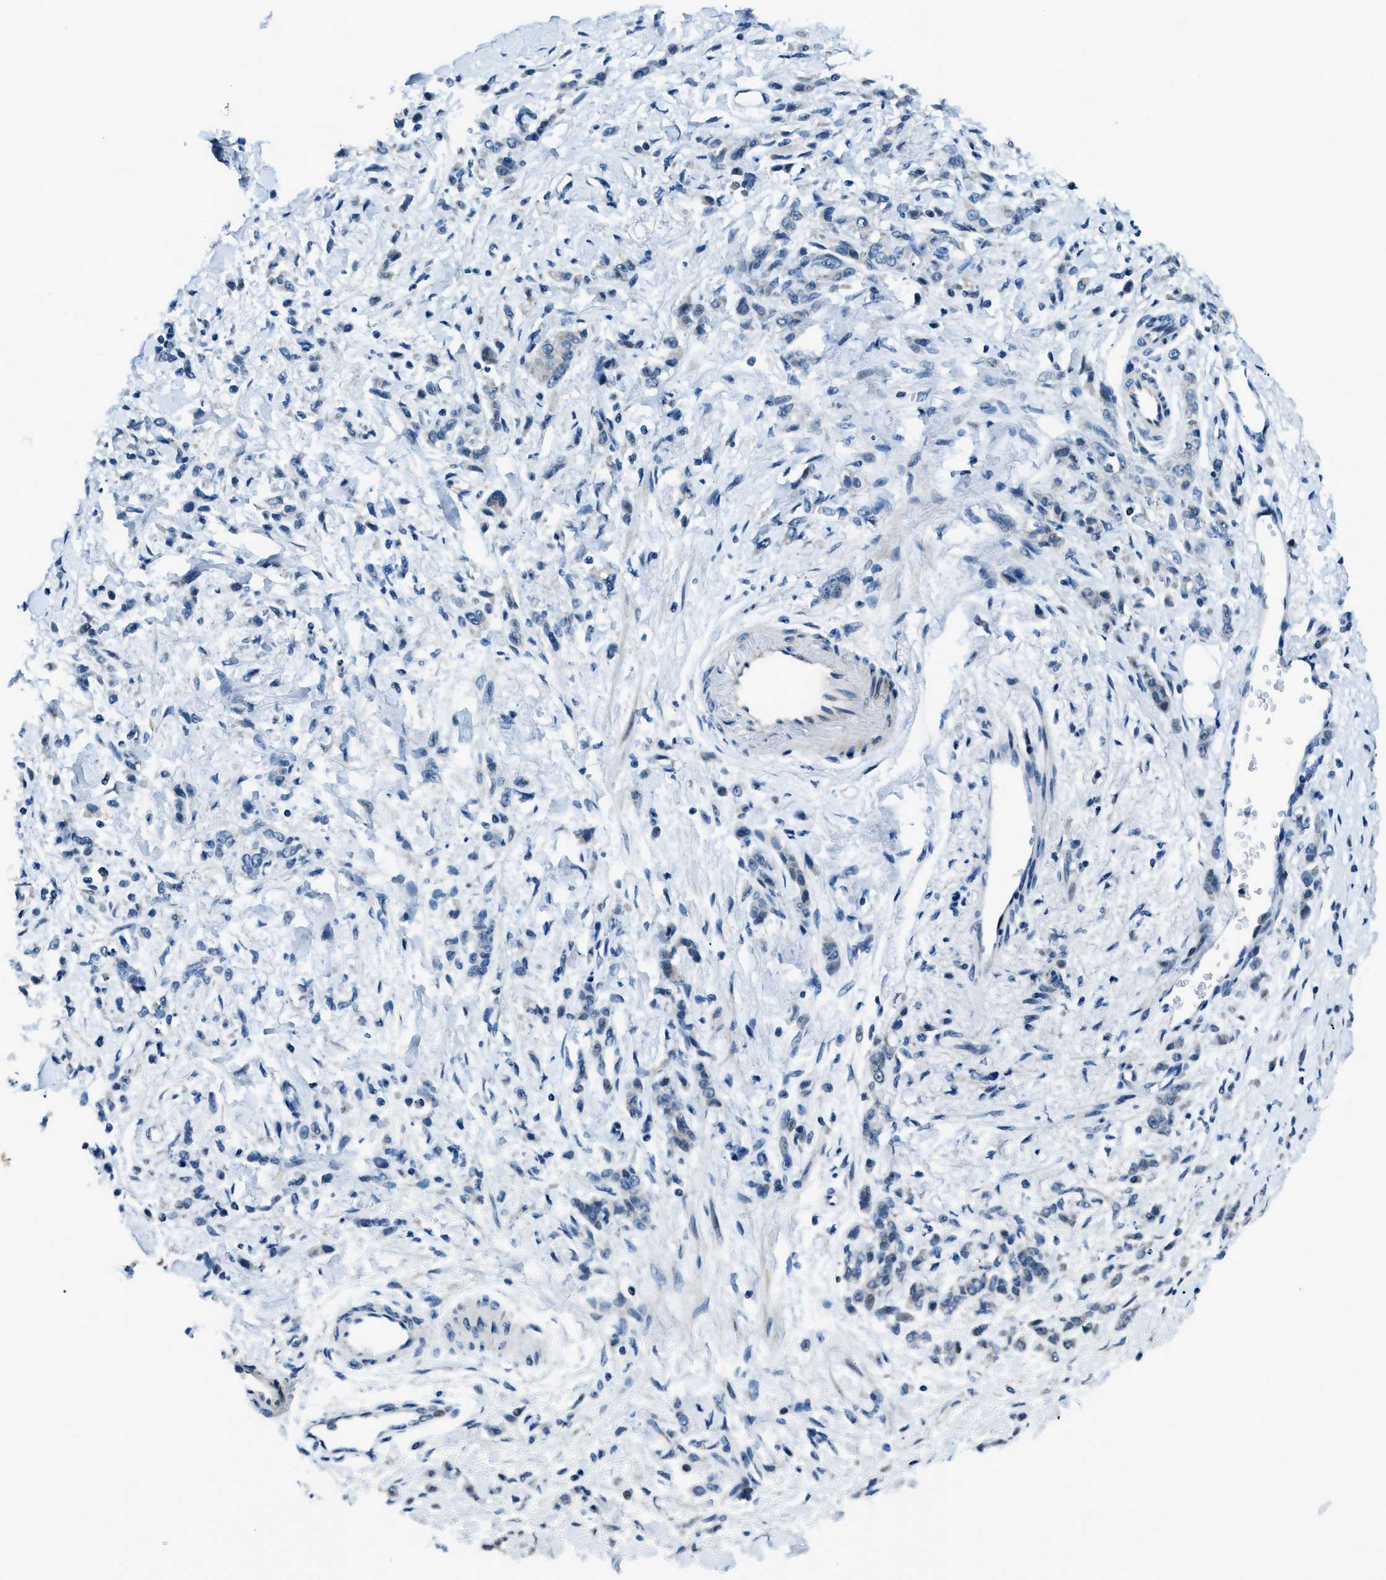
{"staining": {"intensity": "negative", "quantity": "none", "location": "none"}, "tissue": "stomach cancer", "cell_type": "Tumor cells", "image_type": "cancer", "snomed": [{"axis": "morphology", "description": "Normal tissue, NOS"}, {"axis": "morphology", "description": "Adenocarcinoma, NOS"}, {"axis": "topography", "description": "Stomach"}], "caption": "An IHC histopathology image of adenocarcinoma (stomach) is shown. There is no staining in tumor cells of adenocarcinoma (stomach). (Brightfield microscopy of DAB (3,3'-diaminobenzidine) IHC at high magnification).", "gene": "GINM1", "patient": {"sex": "male", "age": 82}}